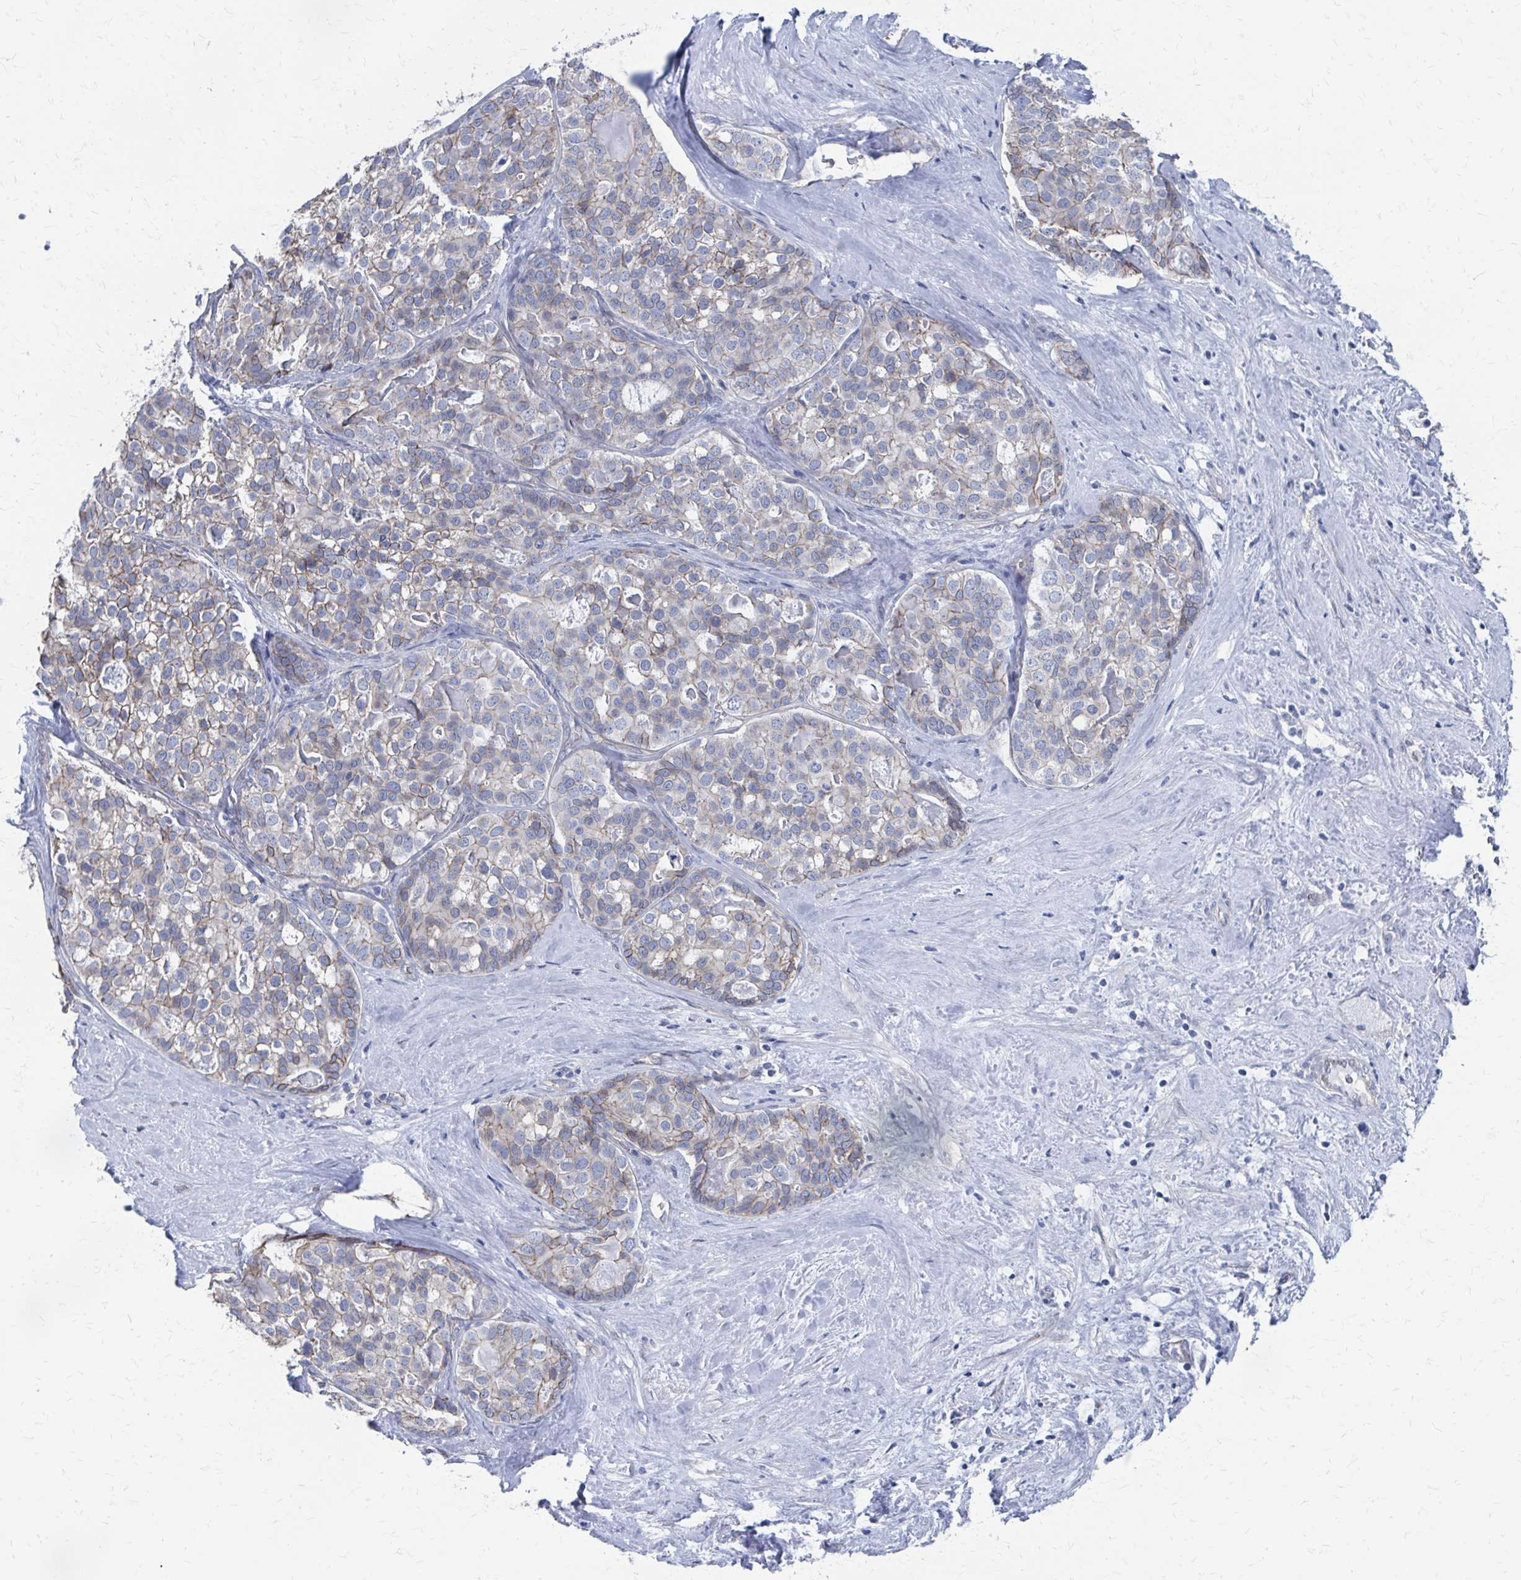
{"staining": {"intensity": "weak", "quantity": "<25%", "location": "cytoplasmic/membranous"}, "tissue": "liver cancer", "cell_type": "Tumor cells", "image_type": "cancer", "snomed": [{"axis": "morphology", "description": "Cholangiocarcinoma"}, {"axis": "topography", "description": "Liver"}], "caption": "The image demonstrates no staining of tumor cells in liver cancer.", "gene": "PLEKHG7", "patient": {"sex": "male", "age": 56}}